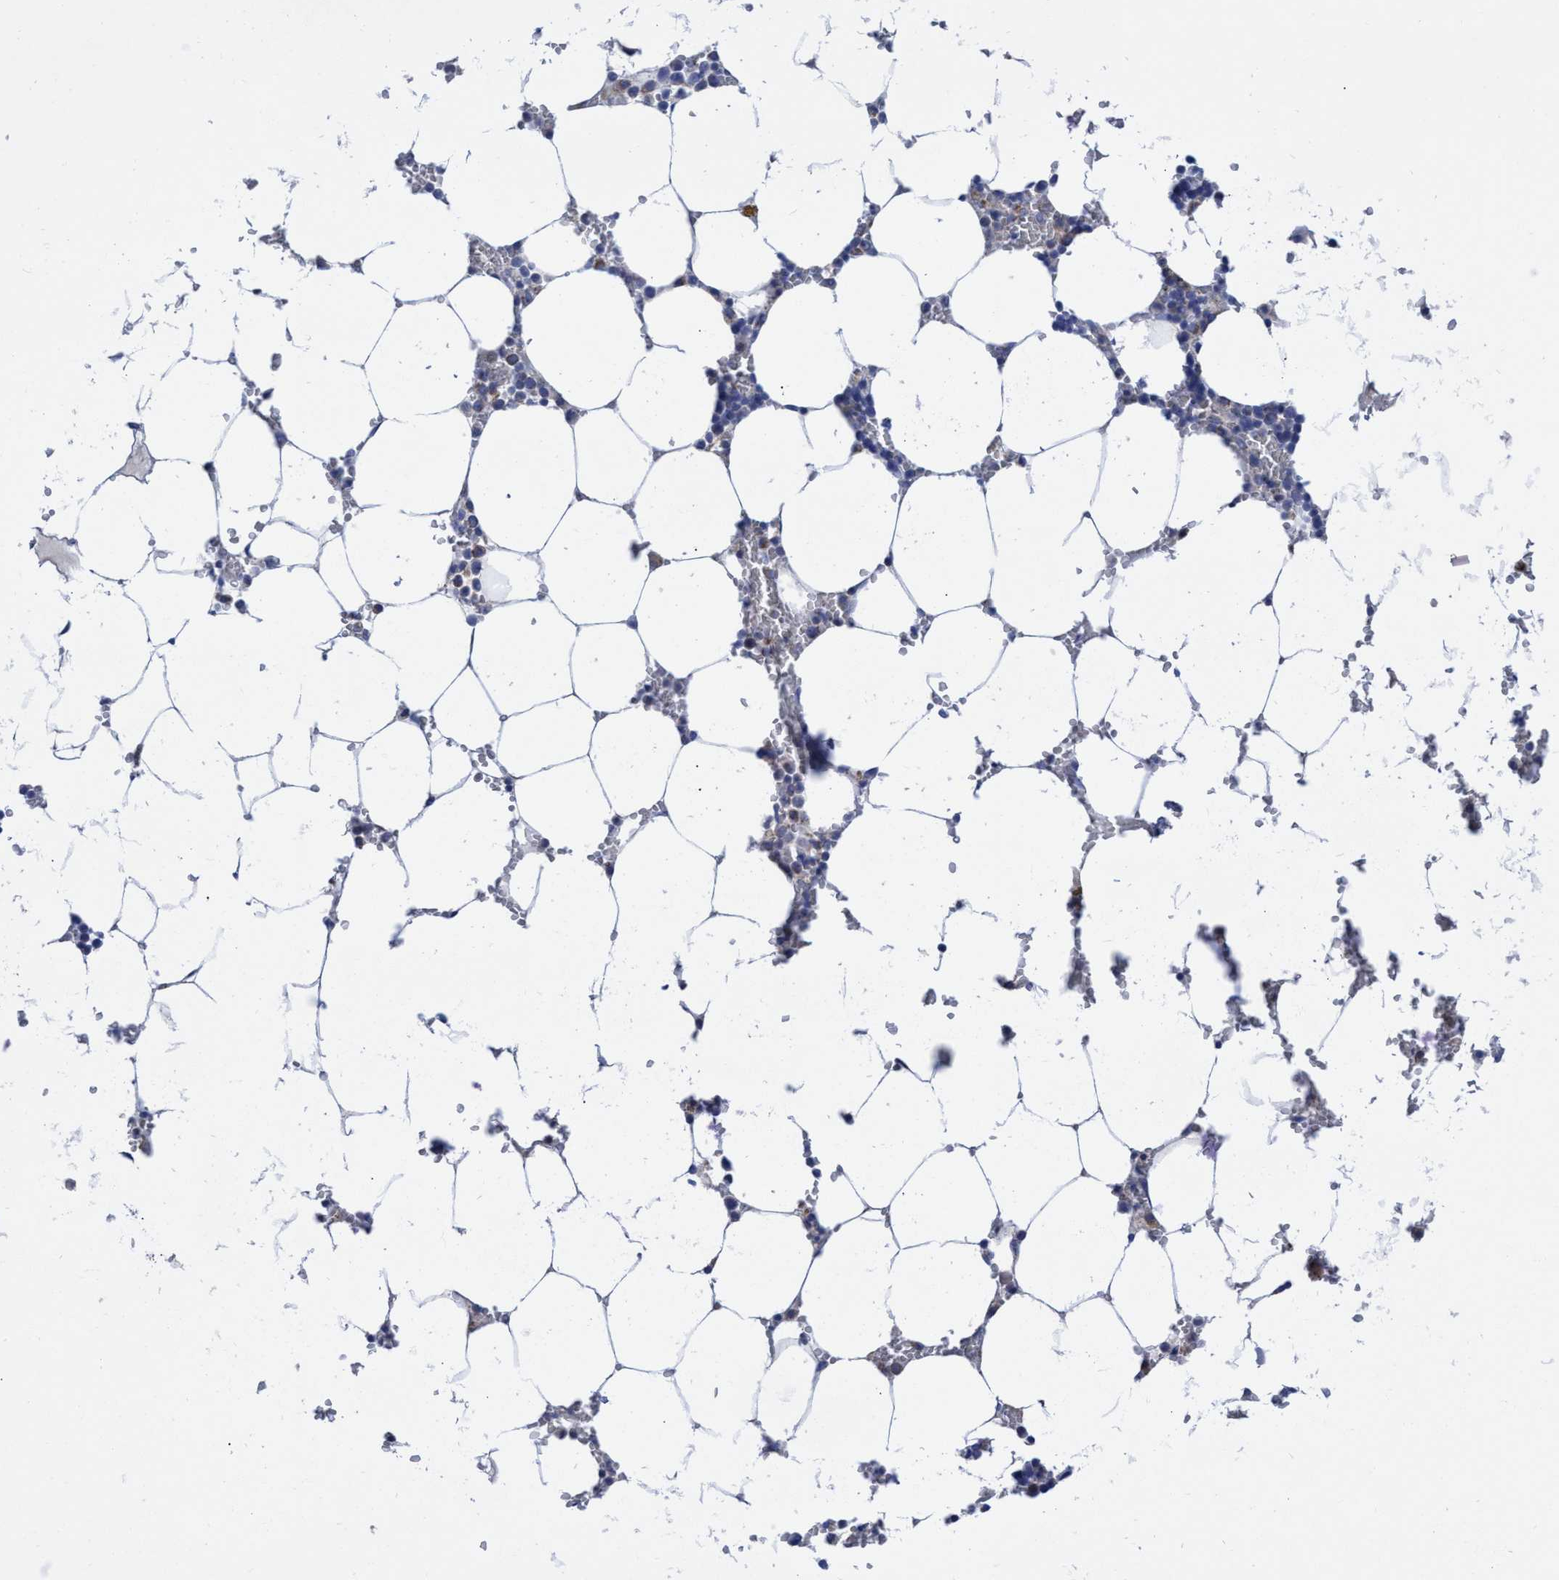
{"staining": {"intensity": "negative", "quantity": "none", "location": "none"}, "tissue": "bone marrow", "cell_type": "Hematopoietic cells", "image_type": "normal", "snomed": [{"axis": "morphology", "description": "Normal tissue, NOS"}, {"axis": "topography", "description": "Bone marrow"}], "caption": "A high-resolution micrograph shows immunohistochemistry (IHC) staining of benign bone marrow, which exhibits no significant staining in hematopoietic cells.", "gene": "ZNF750", "patient": {"sex": "male", "age": 70}}